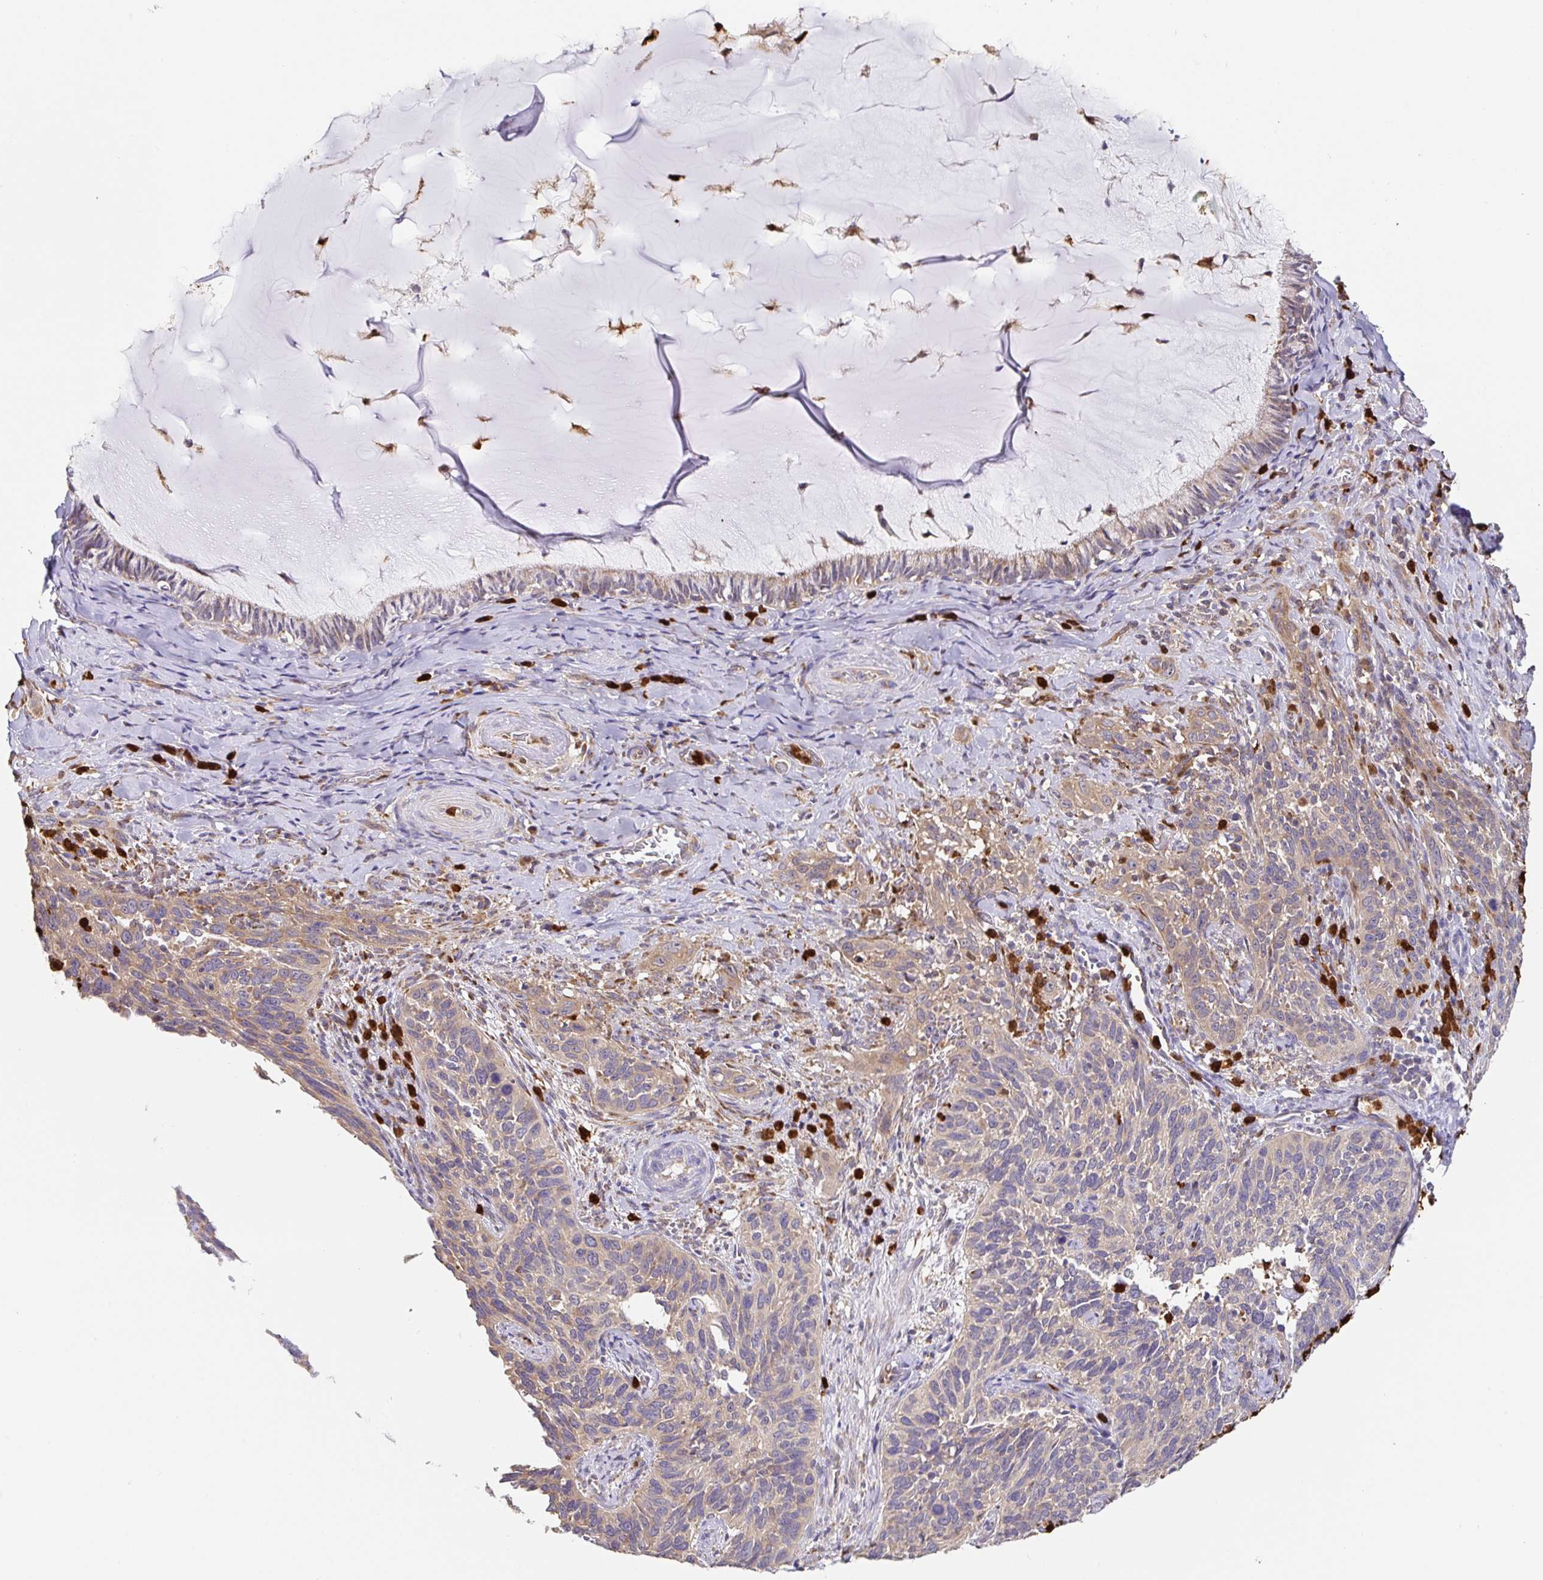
{"staining": {"intensity": "weak", "quantity": "25%-75%", "location": "cytoplasmic/membranous"}, "tissue": "cervical cancer", "cell_type": "Tumor cells", "image_type": "cancer", "snomed": [{"axis": "morphology", "description": "Squamous cell carcinoma, NOS"}, {"axis": "topography", "description": "Cervix"}], "caption": "Immunohistochemistry micrograph of neoplastic tissue: cervical squamous cell carcinoma stained using immunohistochemistry demonstrates low levels of weak protein expression localized specifically in the cytoplasmic/membranous of tumor cells, appearing as a cytoplasmic/membranous brown color.", "gene": "PDPK1", "patient": {"sex": "female", "age": 51}}